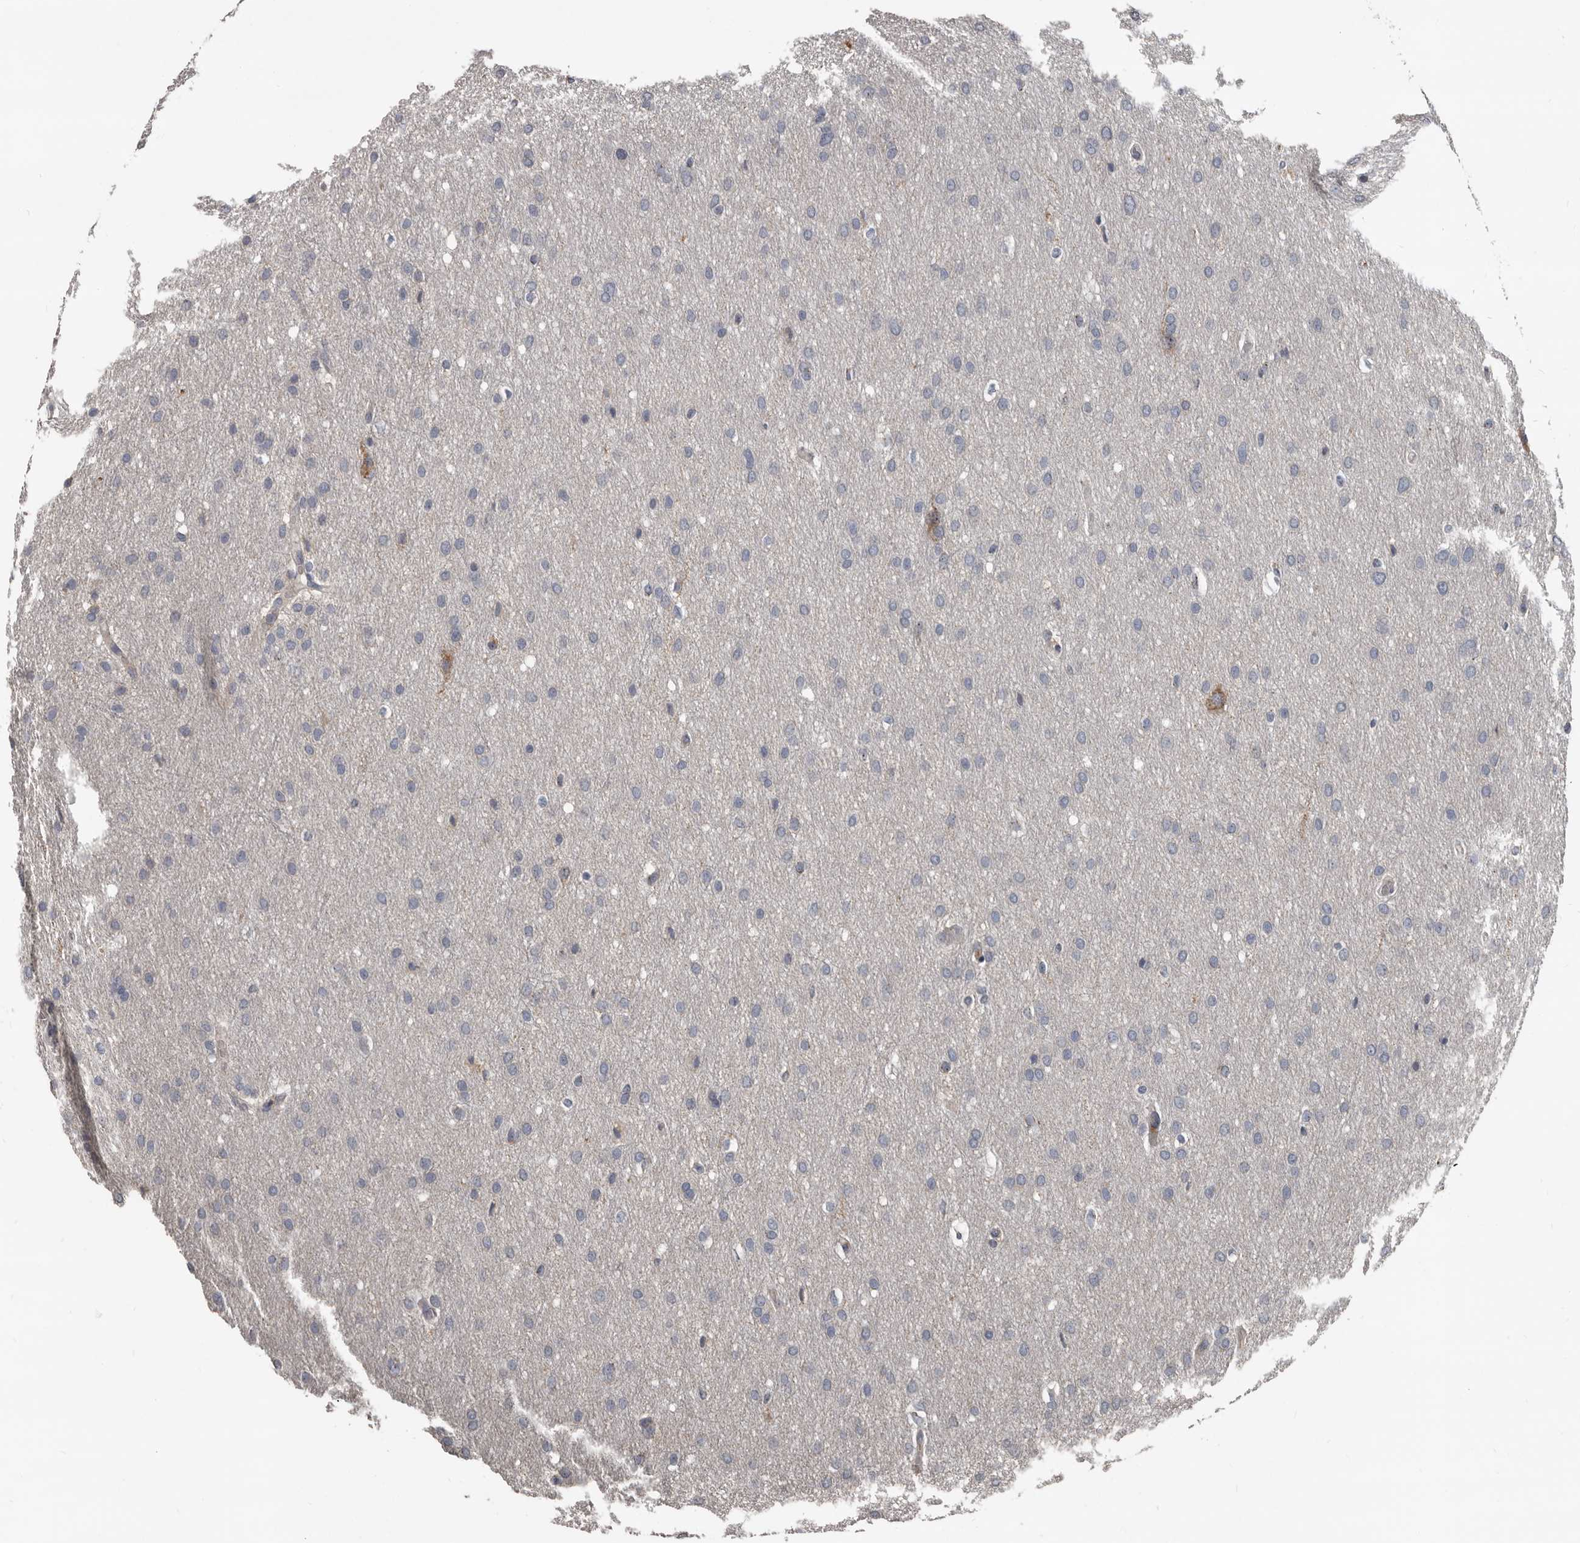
{"staining": {"intensity": "negative", "quantity": "none", "location": "none"}, "tissue": "glioma", "cell_type": "Tumor cells", "image_type": "cancer", "snomed": [{"axis": "morphology", "description": "Glioma, malignant, Low grade"}, {"axis": "topography", "description": "Brain"}], "caption": "Histopathology image shows no protein positivity in tumor cells of low-grade glioma (malignant) tissue.", "gene": "GREB1", "patient": {"sex": "female", "age": 37}}